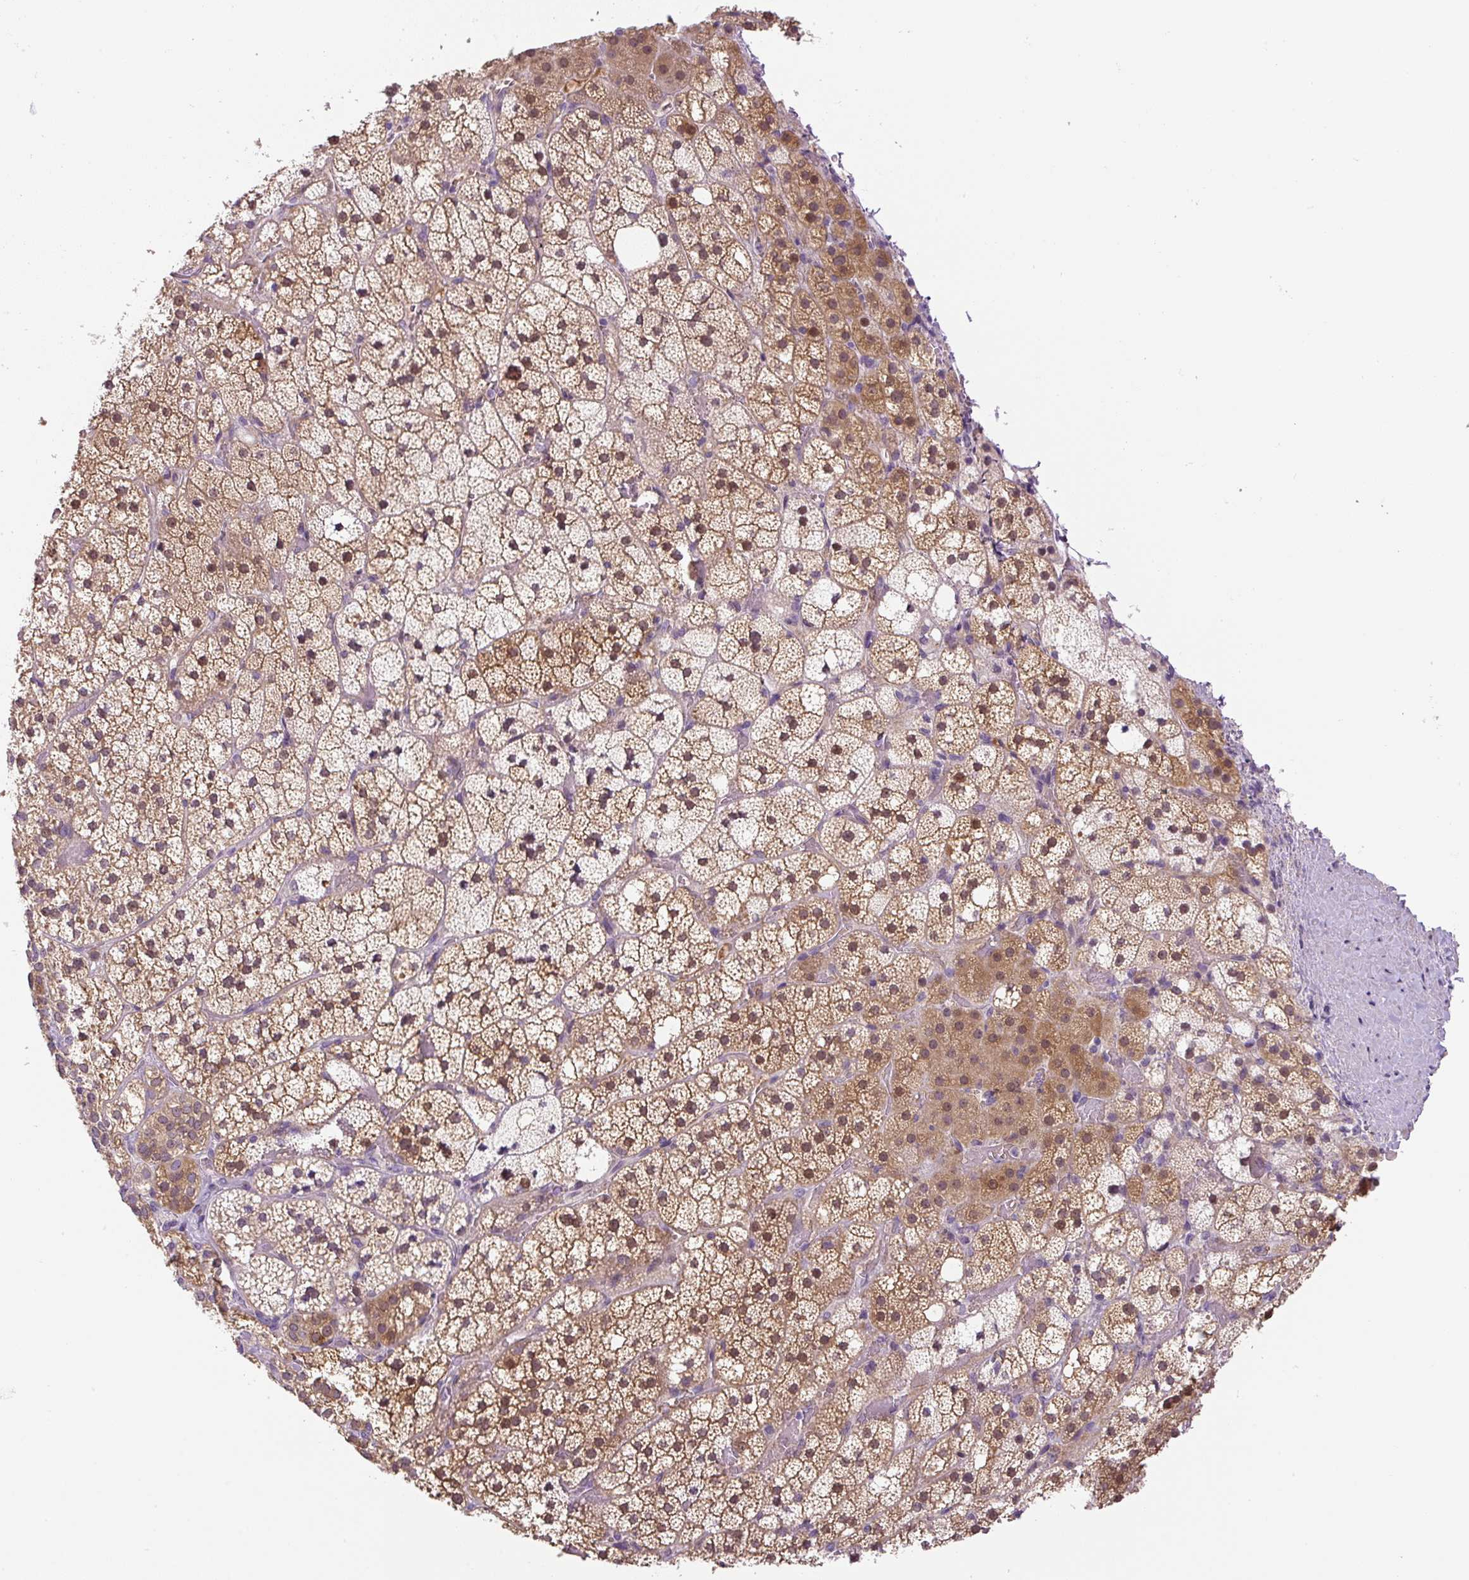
{"staining": {"intensity": "moderate", "quantity": "25%-75%", "location": "cytoplasmic/membranous,nuclear"}, "tissue": "adrenal gland", "cell_type": "Glandular cells", "image_type": "normal", "snomed": [{"axis": "morphology", "description": "Normal tissue, NOS"}, {"axis": "topography", "description": "Adrenal gland"}], "caption": "This is a micrograph of immunohistochemistry (IHC) staining of unremarkable adrenal gland, which shows moderate expression in the cytoplasmic/membranous,nuclear of glandular cells.", "gene": "UBL3", "patient": {"sex": "male", "age": 53}}